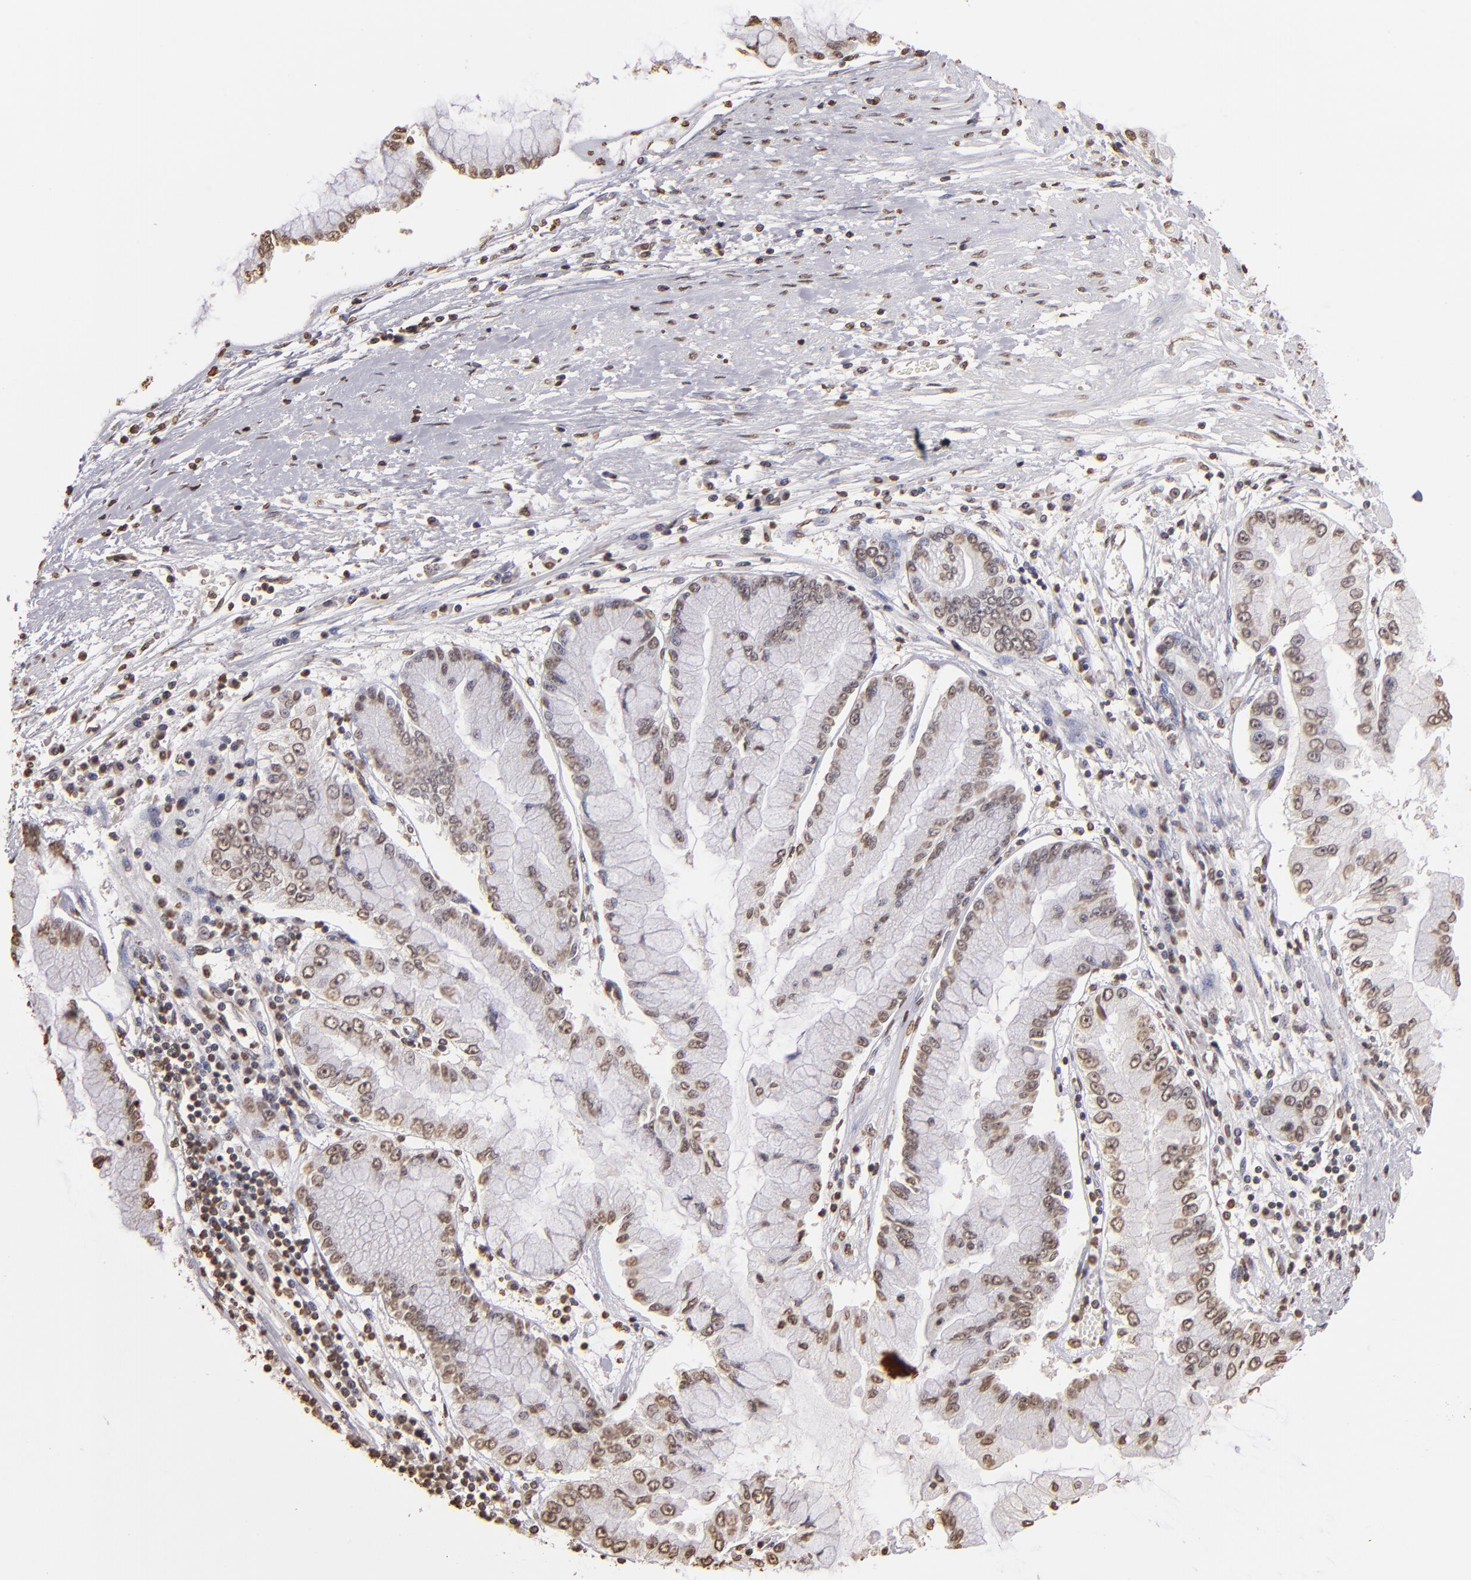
{"staining": {"intensity": "moderate", "quantity": "25%-75%", "location": "nuclear"}, "tissue": "liver cancer", "cell_type": "Tumor cells", "image_type": "cancer", "snomed": [{"axis": "morphology", "description": "Cholangiocarcinoma"}, {"axis": "topography", "description": "Liver"}], "caption": "Immunohistochemical staining of human liver cancer (cholangiocarcinoma) exhibits medium levels of moderate nuclear protein expression in about 25%-75% of tumor cells. Ihc stains the protein of interest in brown and the nuclei are stained blue.", "gene": "LBX1", "patient": {"sex": "female", "age": 79}}